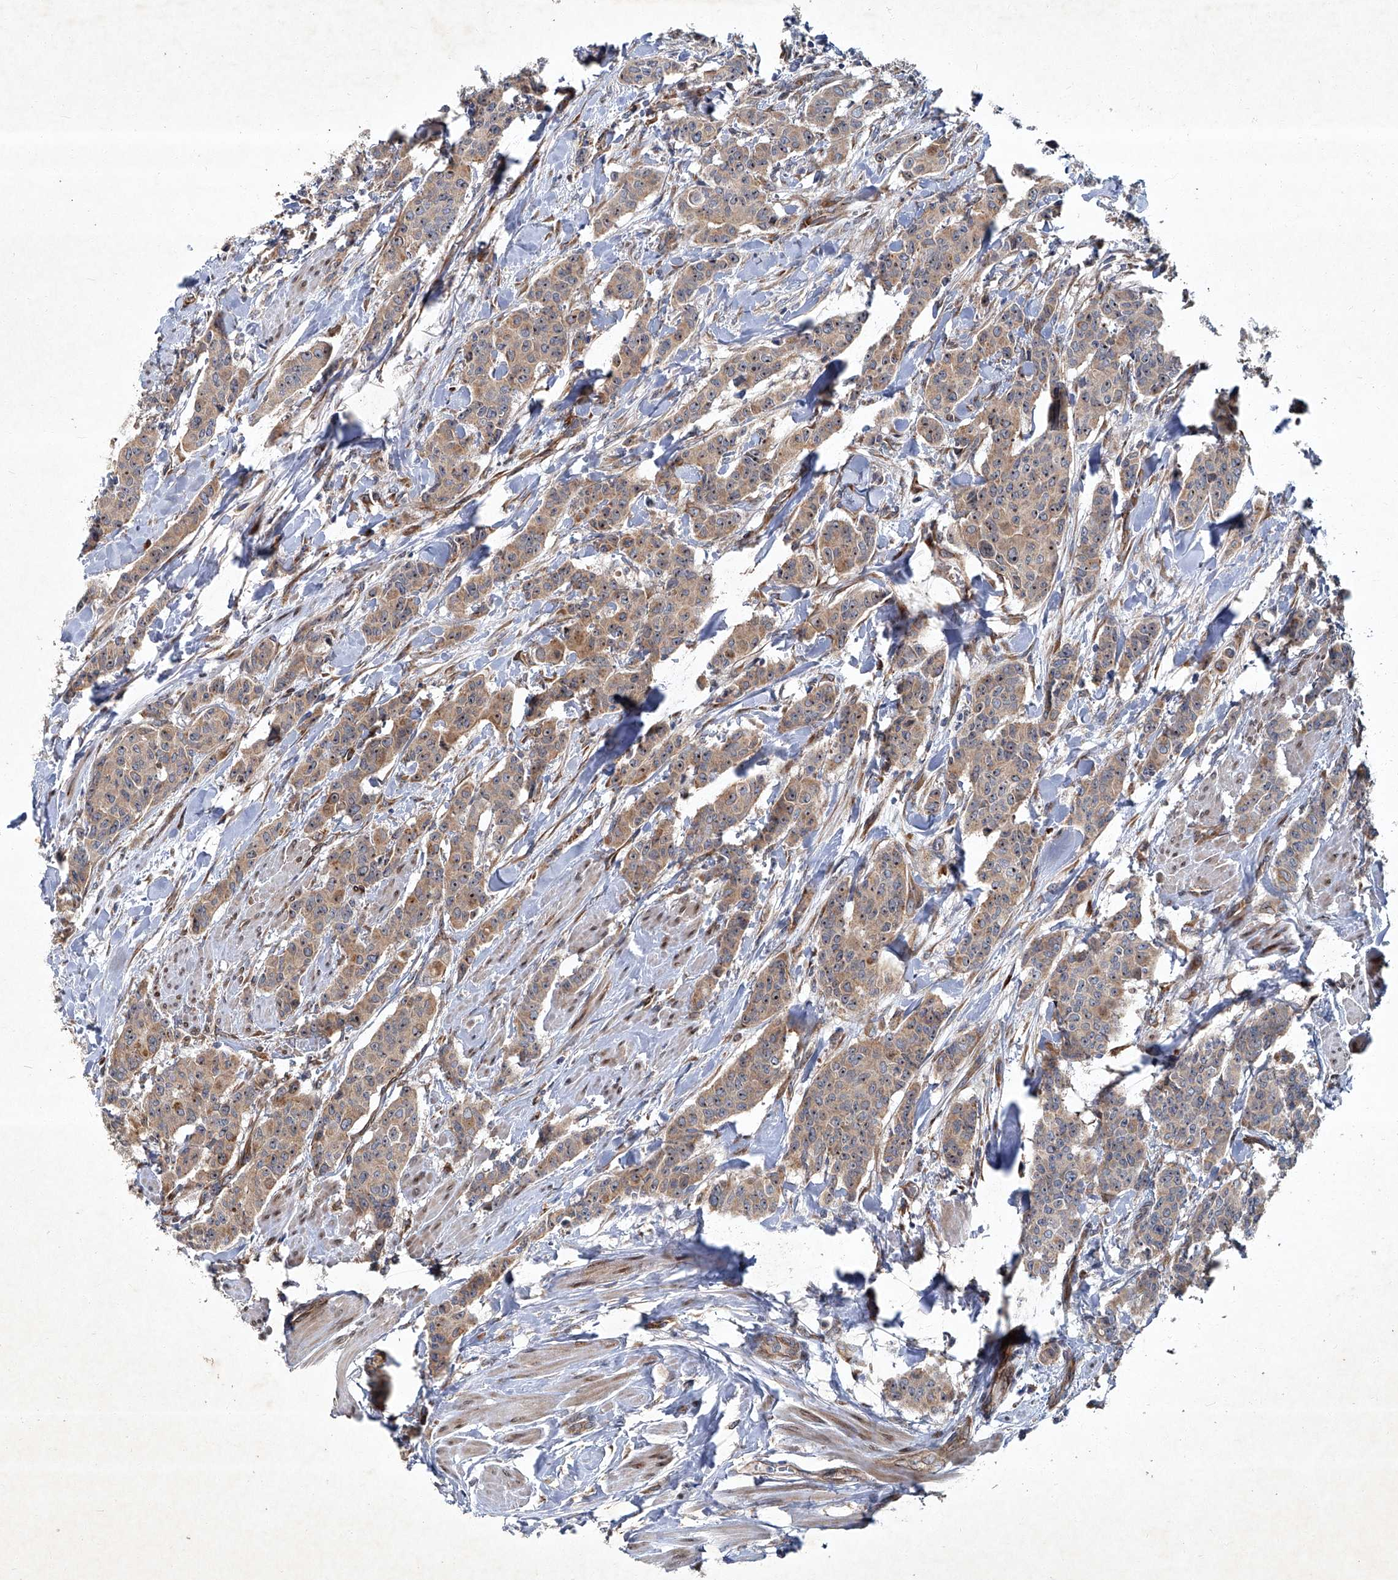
{"staining": {"intensity": "moderate", "quantity": ">75%", "location": "cytoplasmic/membranous,nuclear"}, "tissue": "breast cancer", "cell_type": "Tumor cells", "image_type": "cancer", "snomed": [{"axis": "morphology", "description": "Duct carcinoma"}, {"axis": "topography", "description": "Breast"}], "caption": "Human breast cancer (invasive ductal carcinoma) stained with a protein marker reveals moderate staining in tumor cells.", "gene": "GPR132", "patient": {"sex": "female", "age": 40}}